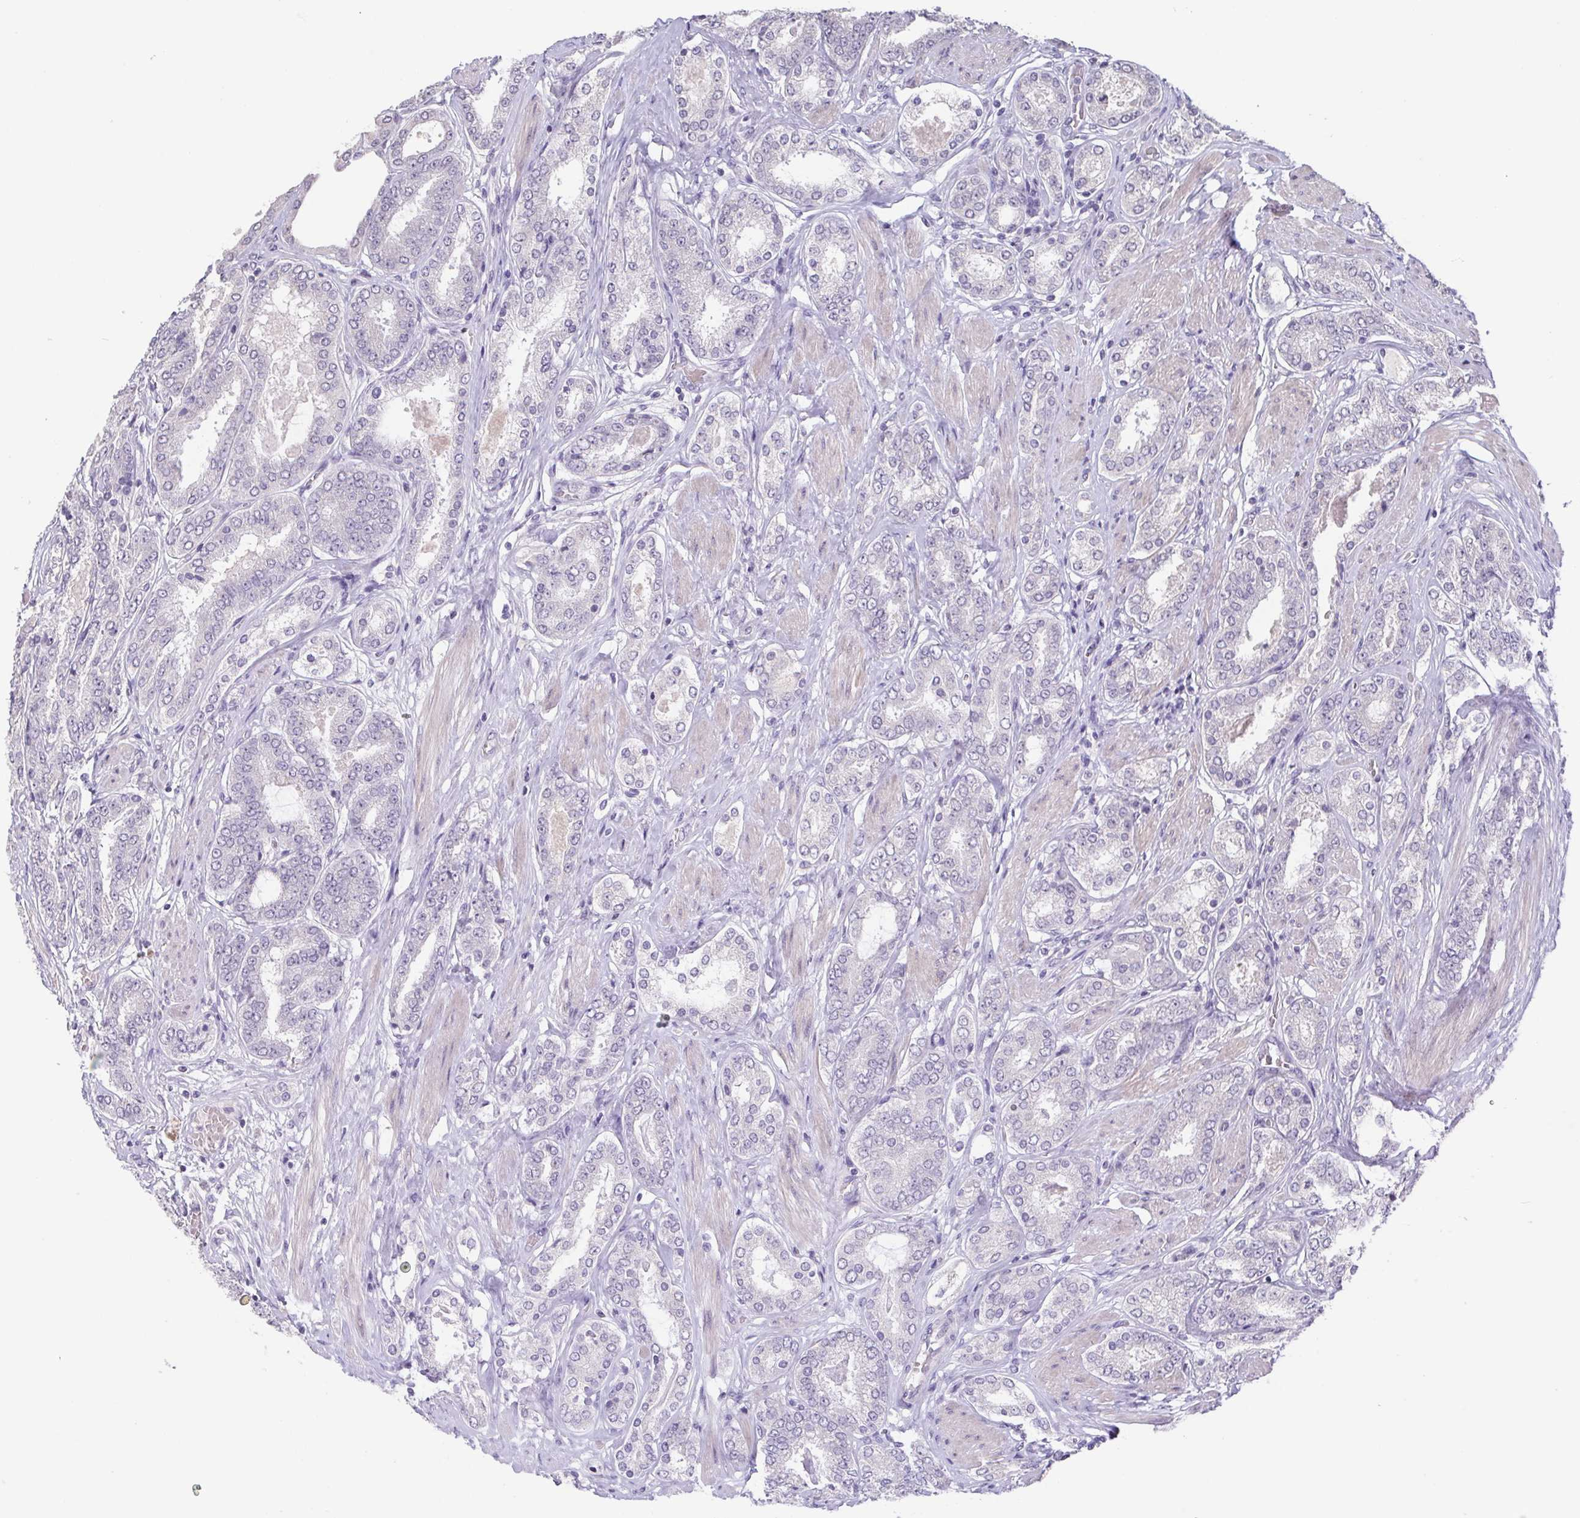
{"staining": {"intensity": "negative", "quantity": "none", "location": "none"}, "tissue": "prostate cancer", "cell_type": "Tumor cells", "image_type": "cancer", "snomed": [{"axis": "morphology", "description": "Adenocarcinoma, High grade"}, {"axis": "topography", "description": "Prostate"}], "caption": "IHC photomicrograph of prostate high-grade adenocarcinoma stained for a protein (brown), which shows no expression in tumor cells. Nuclei are stained in blue.", "gene": "GHRL", "patient": {"sex": "male", "age": 63}}